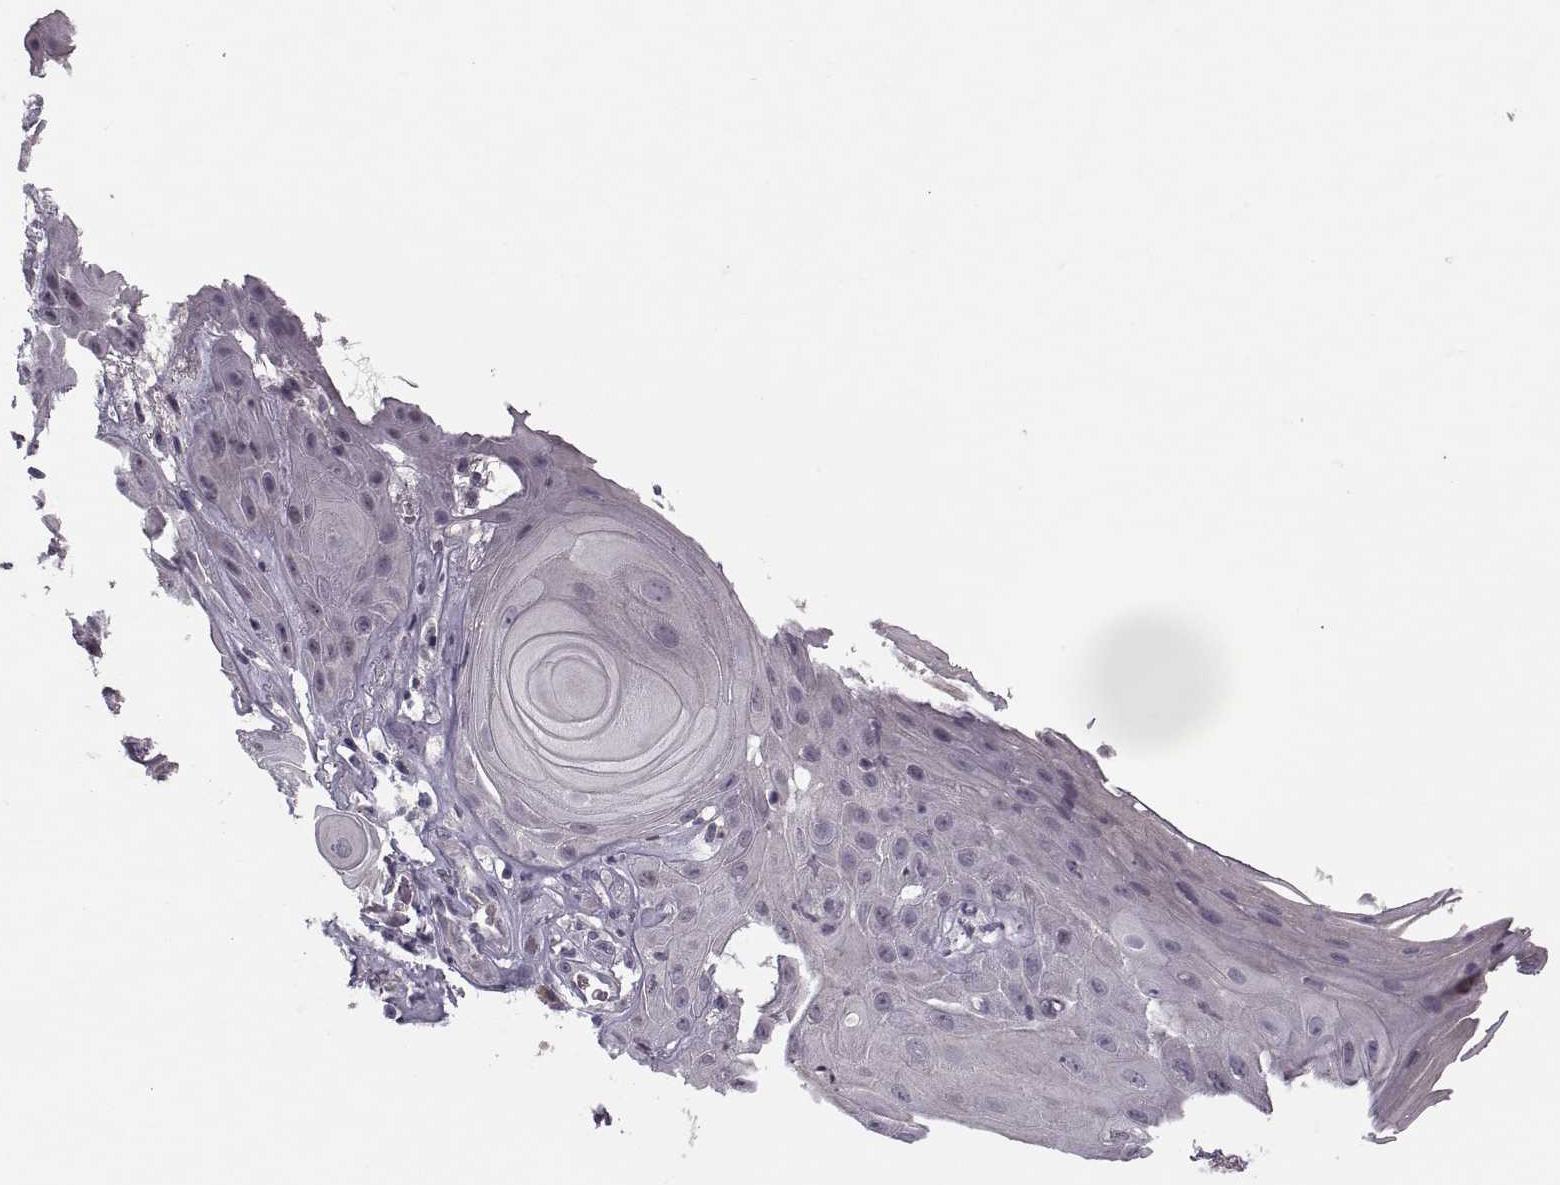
{"staining": {"intensity": "negative", "quantity": "none", "location": "none"}, "tissue": "skin cancer", "cell_type": "Tumor cells", "image_type": "cancer", "snomed": [{"axis": "morphology", "description": "Squamous cell carcinoma, NOS"}, {"axis": "topography", "description": "Skin"}], "caption": "An immunohistochemistry (IHC) histopathology image of skin squamous cell carcinoma is shown. There is no staining in tumor cells of skin squamous cell carcinoma.", "gene": "CACNA1F", "patient": {"sex": "male", "age": 62}}